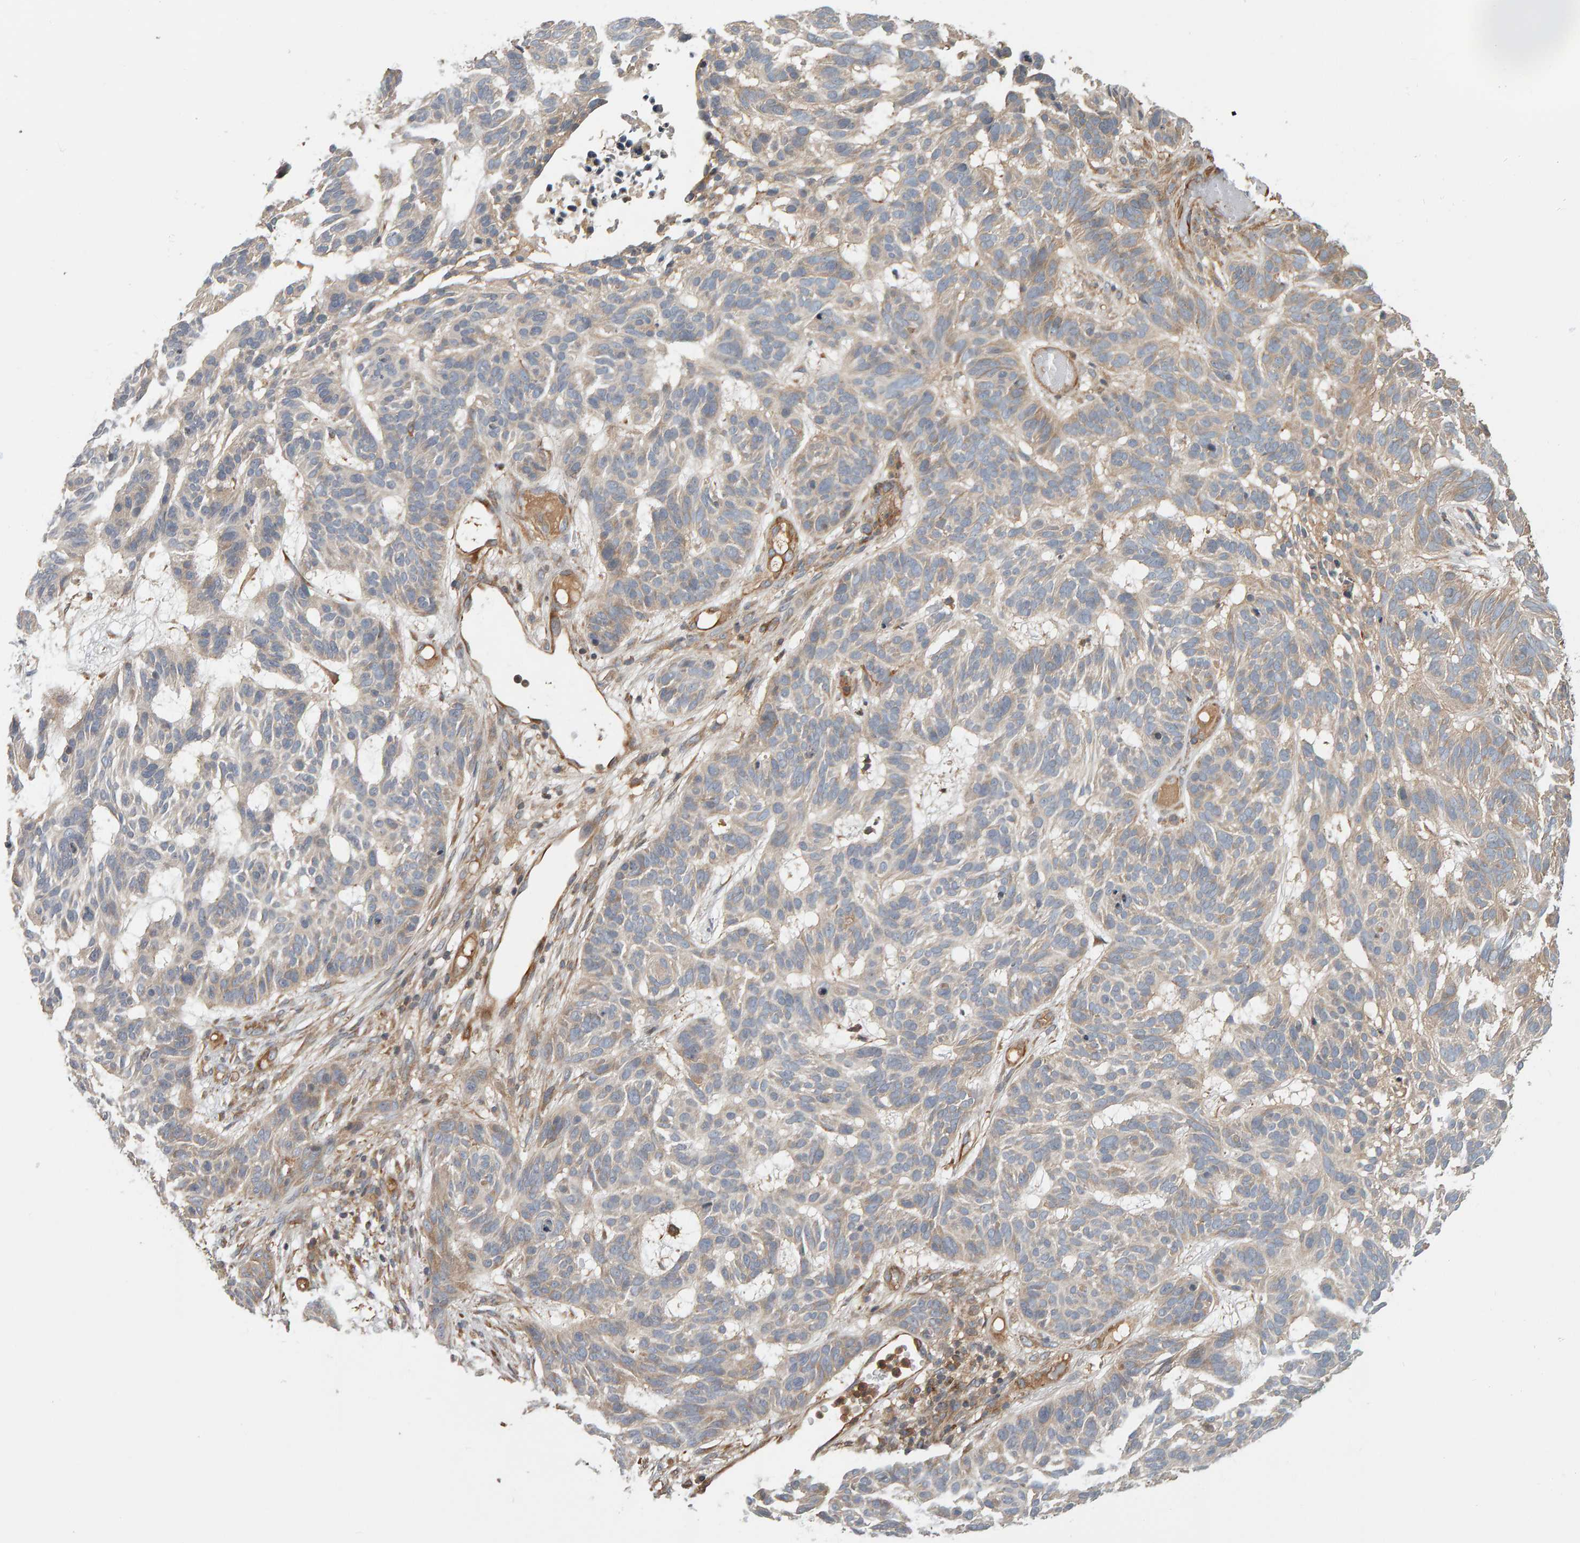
{"staining": {"intensity": "weak", "quantity": "<25%", "location": "cytoplasmic/membranous"}, "tissue": "skin cancer", "cell_type": "Tumor cells", "image_type": "cancer", "snomed": [{"axis": "morphology", "description": "Basal cell carcinoma"}, {"axis": "topography", "description": "Skin"}], "caption": "Immunohistochemistry (IHC) image of neoplastic tissue: human skin cancer stained with DAB (3,3'-diaminobenzidine) reveals no significant protein staining in tumor cells. Nuclei are stained in blue.", "gene": "C9orf72", "patient": {"sex": "male", "age": 85}}